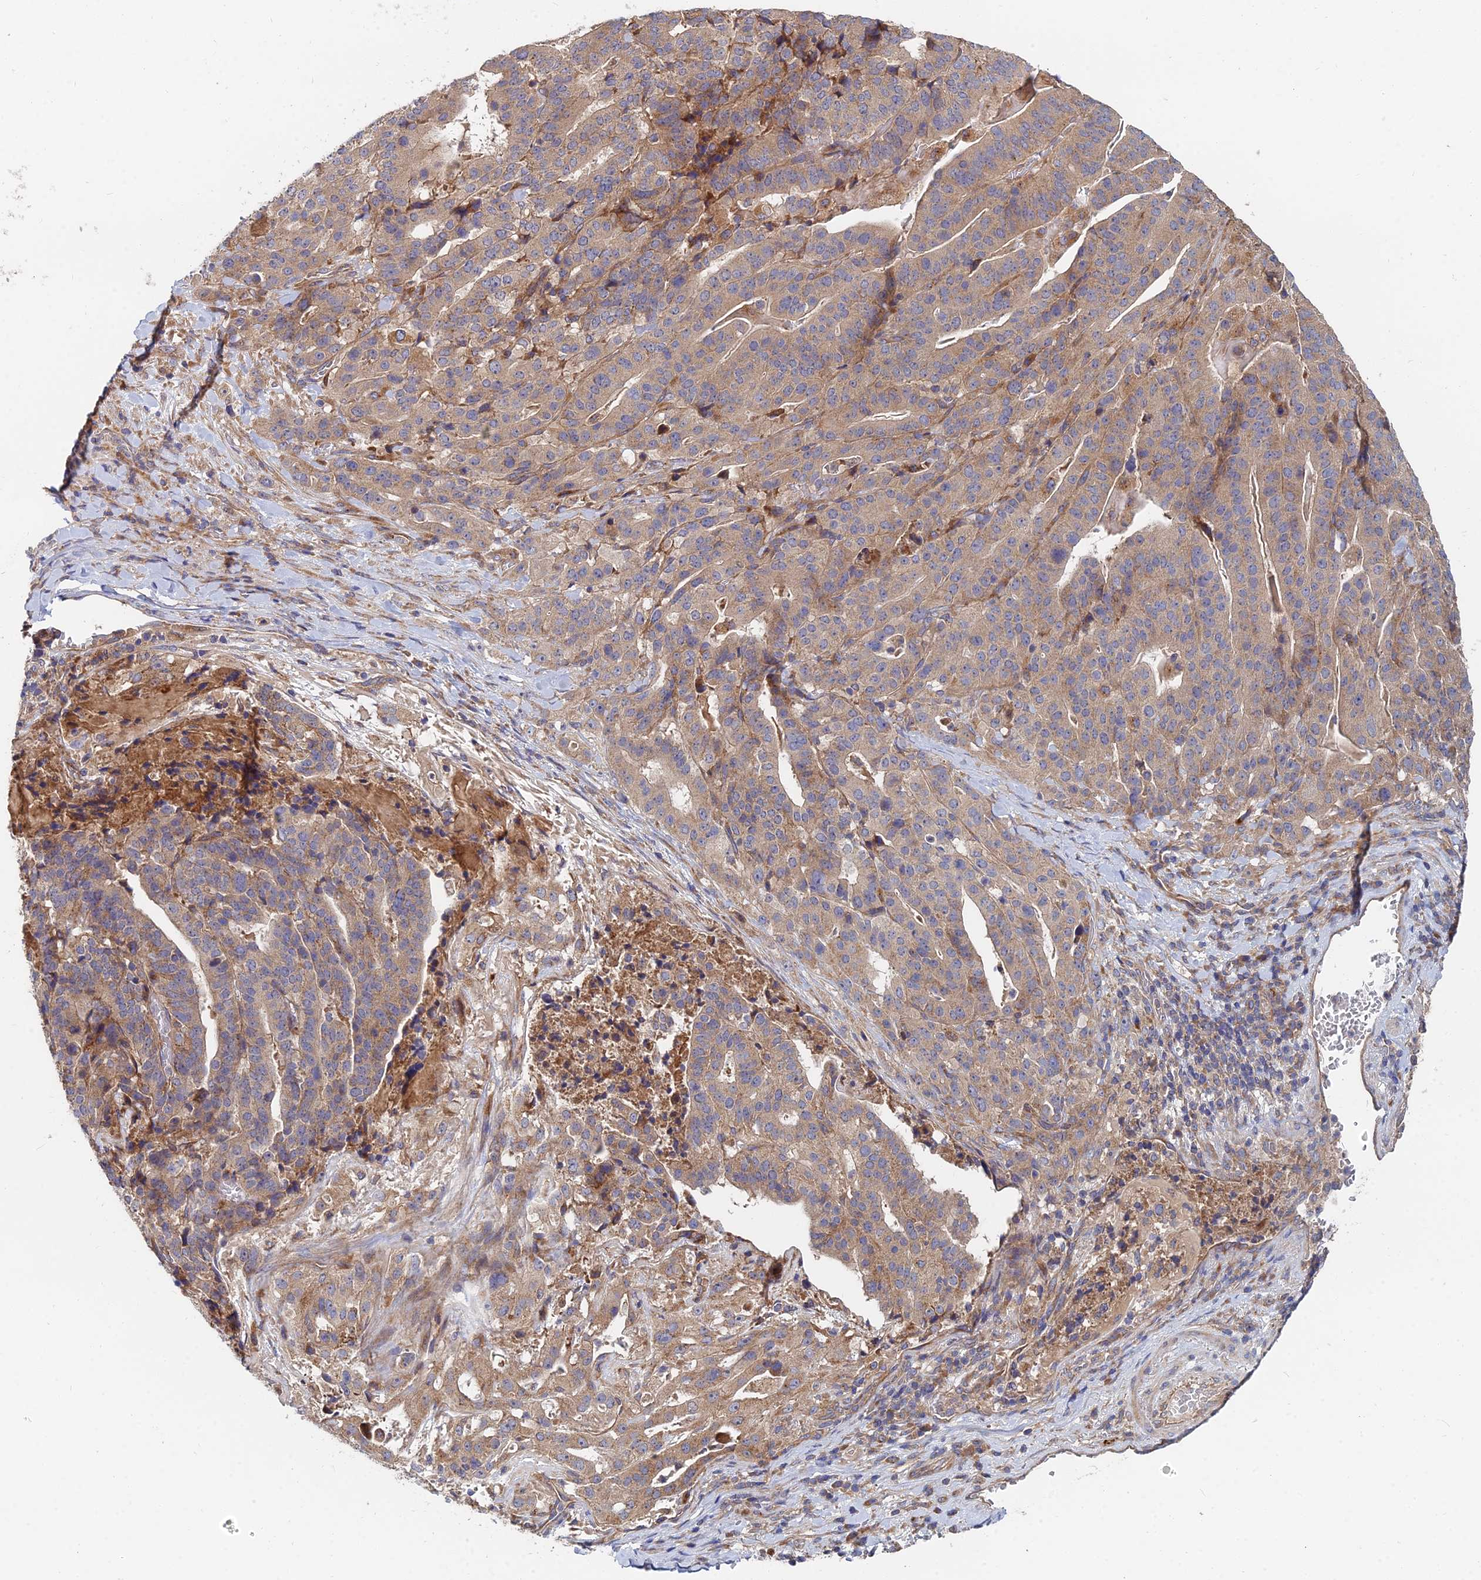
{"staining": {"intensity": "moderate", "quantity": ">75%", "location": "cytoplasmic/membranous"}, "tissue": "stomach cancer", "cell_type": "Tumor cells", "image_type": "cancer", "snomed": [{"axis": "morphology", "description": "Adenocarcinoma, NOS"}, {"axis": "topography", "description": "Stomach"}], "caption": "This image demonstrates immunohistochemistry (IHC) staining of stomach cancer (adenocarcinoma), with medium moderate cytoplasmic/membranous expression in about >75% of tumor cells.", "gene": "CCZ1", "patient": {"sex": "male", "age": 48}}